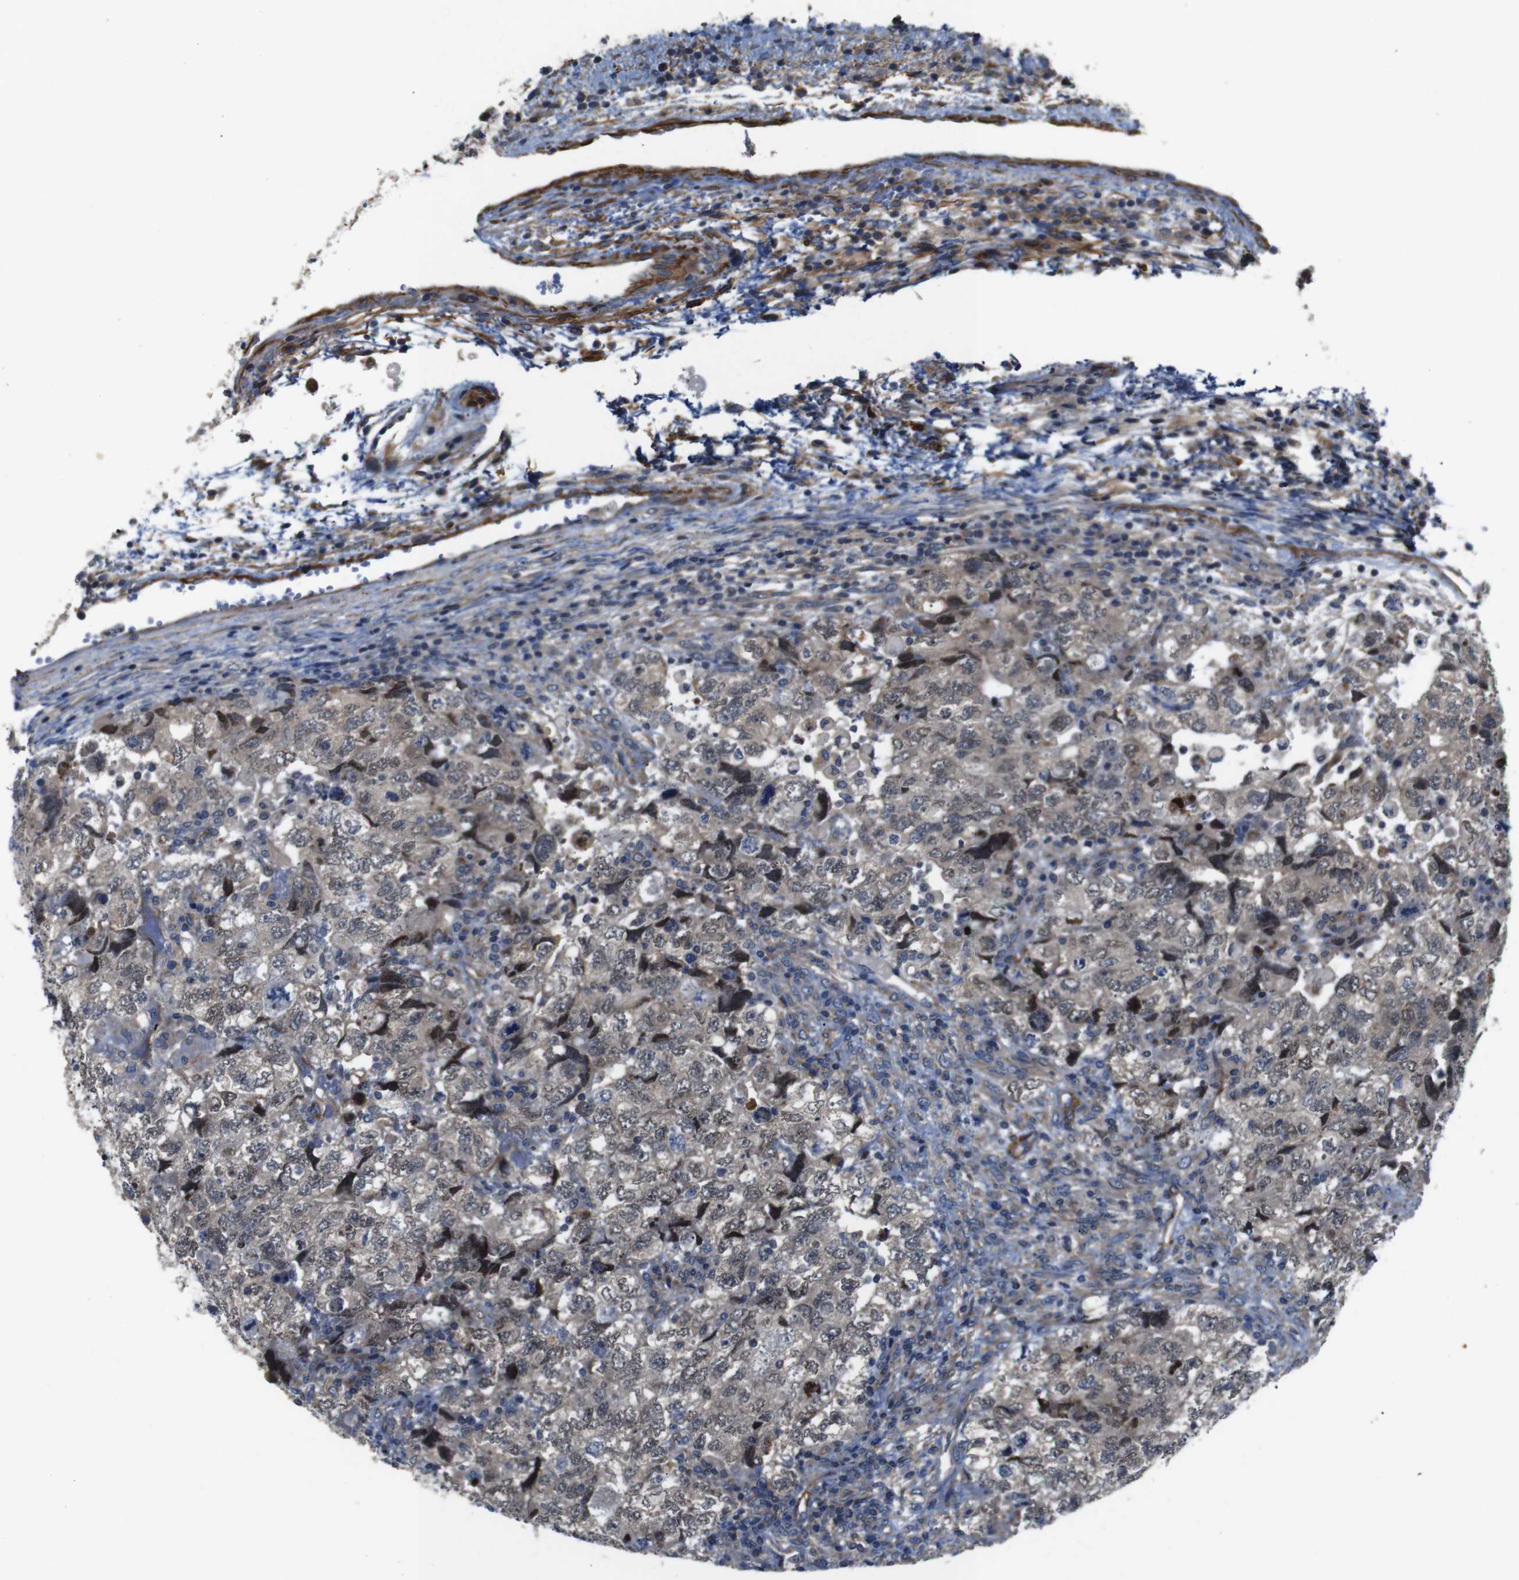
{"staining": {"intensity": "weak", "quantity": ">75%", "location": "cytoplasmic/membranous,nuclear"}, "tissue": "testis cancer", "cell_type": "Tumor cells", "image_type": "cancer", "snomed": [{"axis": "morphology", "description": "Carcinoma, Embryonal, NOS"}, {"axis": "topography", "description": "Testis"}], "caption": "Embryonal carcinoma (testis) stained with immunohistochemistry (IHC) reveals weak cytoplasmic/membranous and nuclear expression in approximately >75% of tumor cells.", "gene": "GGT7", "patient": {"sex": "male", "age": 36}}